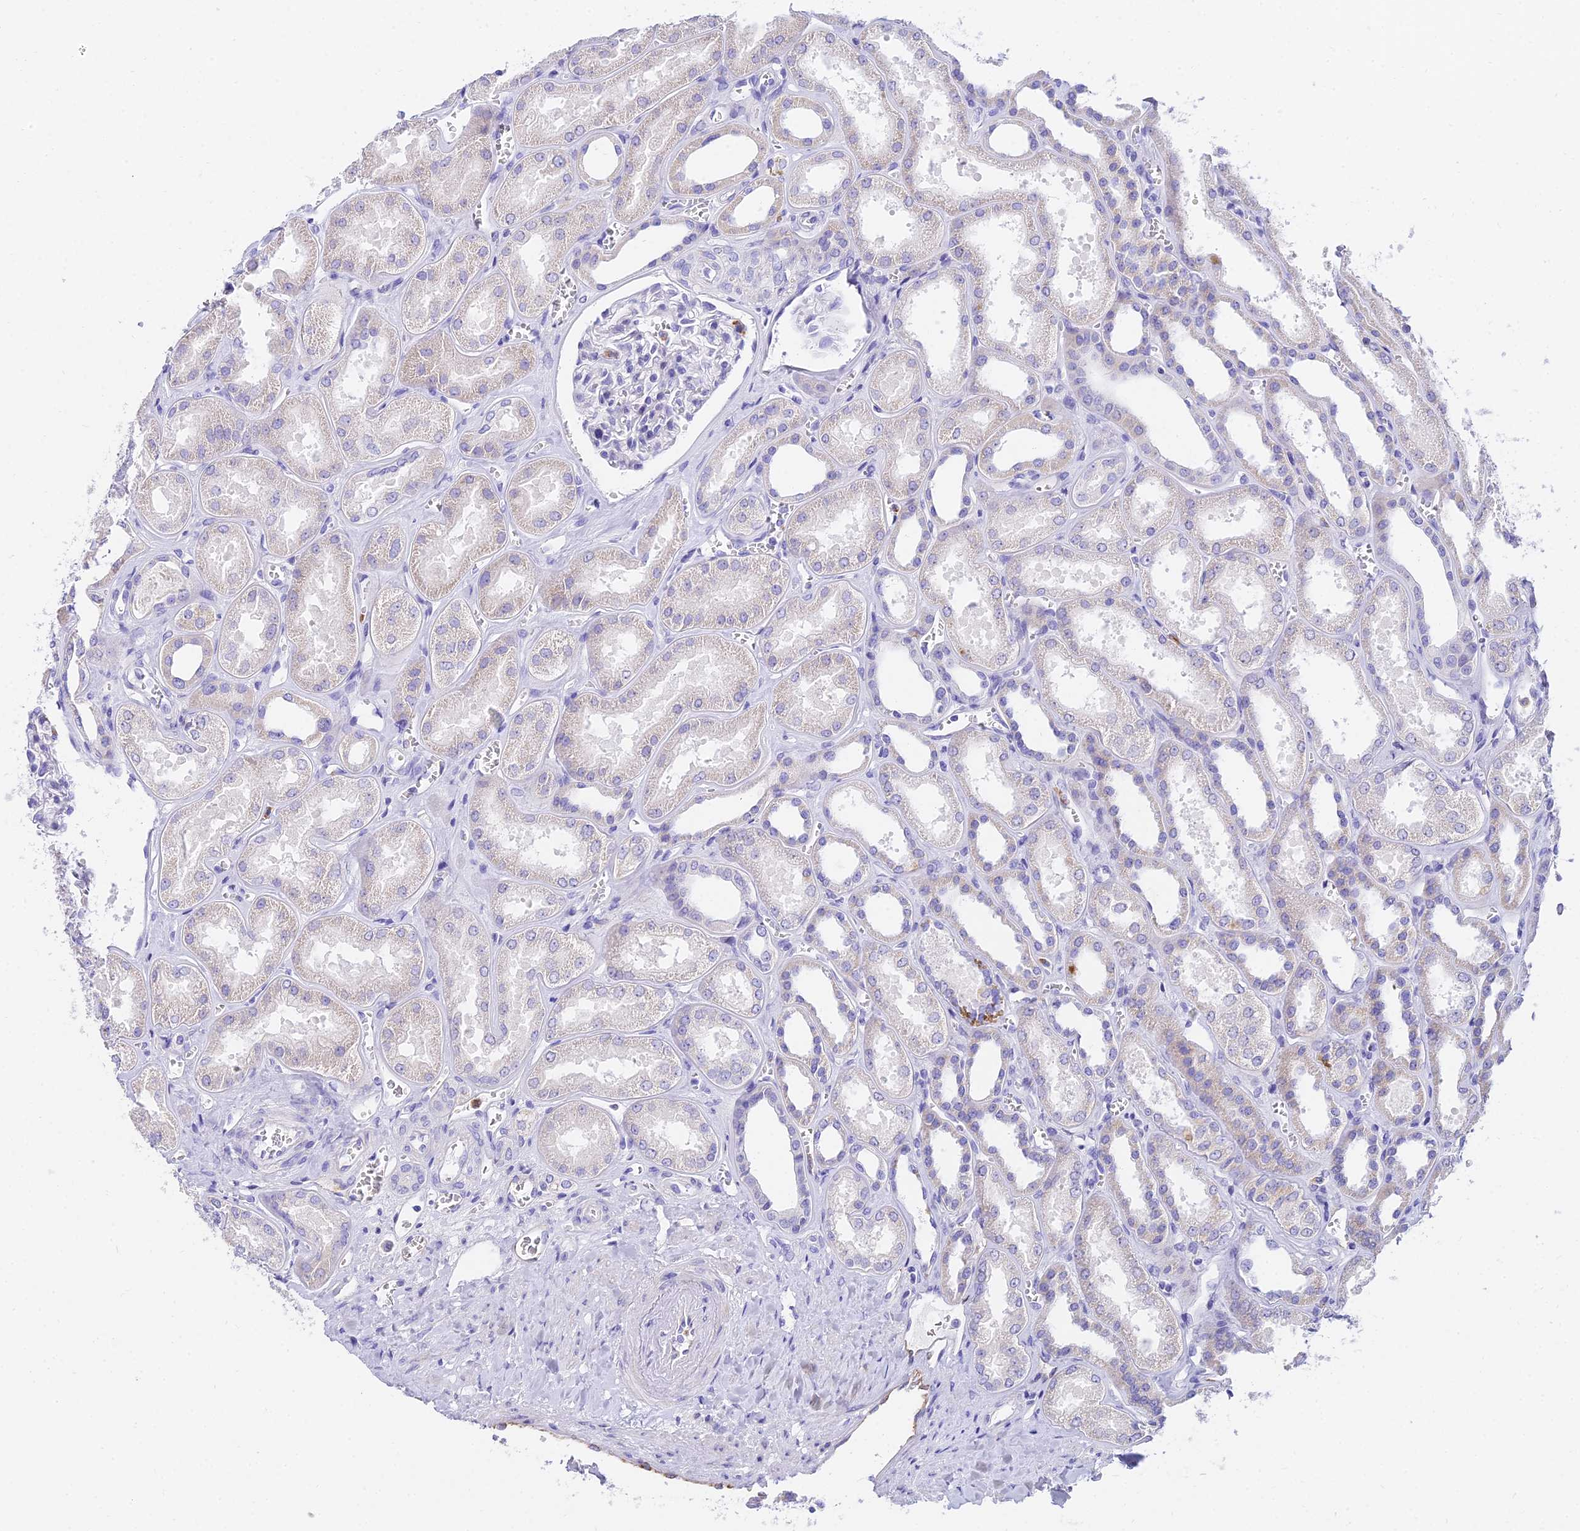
{"staining": {"intensity": "negative", "quantity": "none", "location": "none"}, "tissue": "kidney", "cell_type": "Cells in glomeruli", "image_type": "normal", "snomed": [{"axis": "morphology", "description": "Normal tissue, NOS"}, {"axis": "morphology", "description": "Adenocarcinoma, NOS"}, {"axis": "topography", "description": "Kidney"}], "caption": "IHC image of unremarkable kidney stained for a protein (brown), which reveals no staining in cells in glomeruli.", "gene": "VWC2L", "patient": {"sex": "female", "age": 68}}